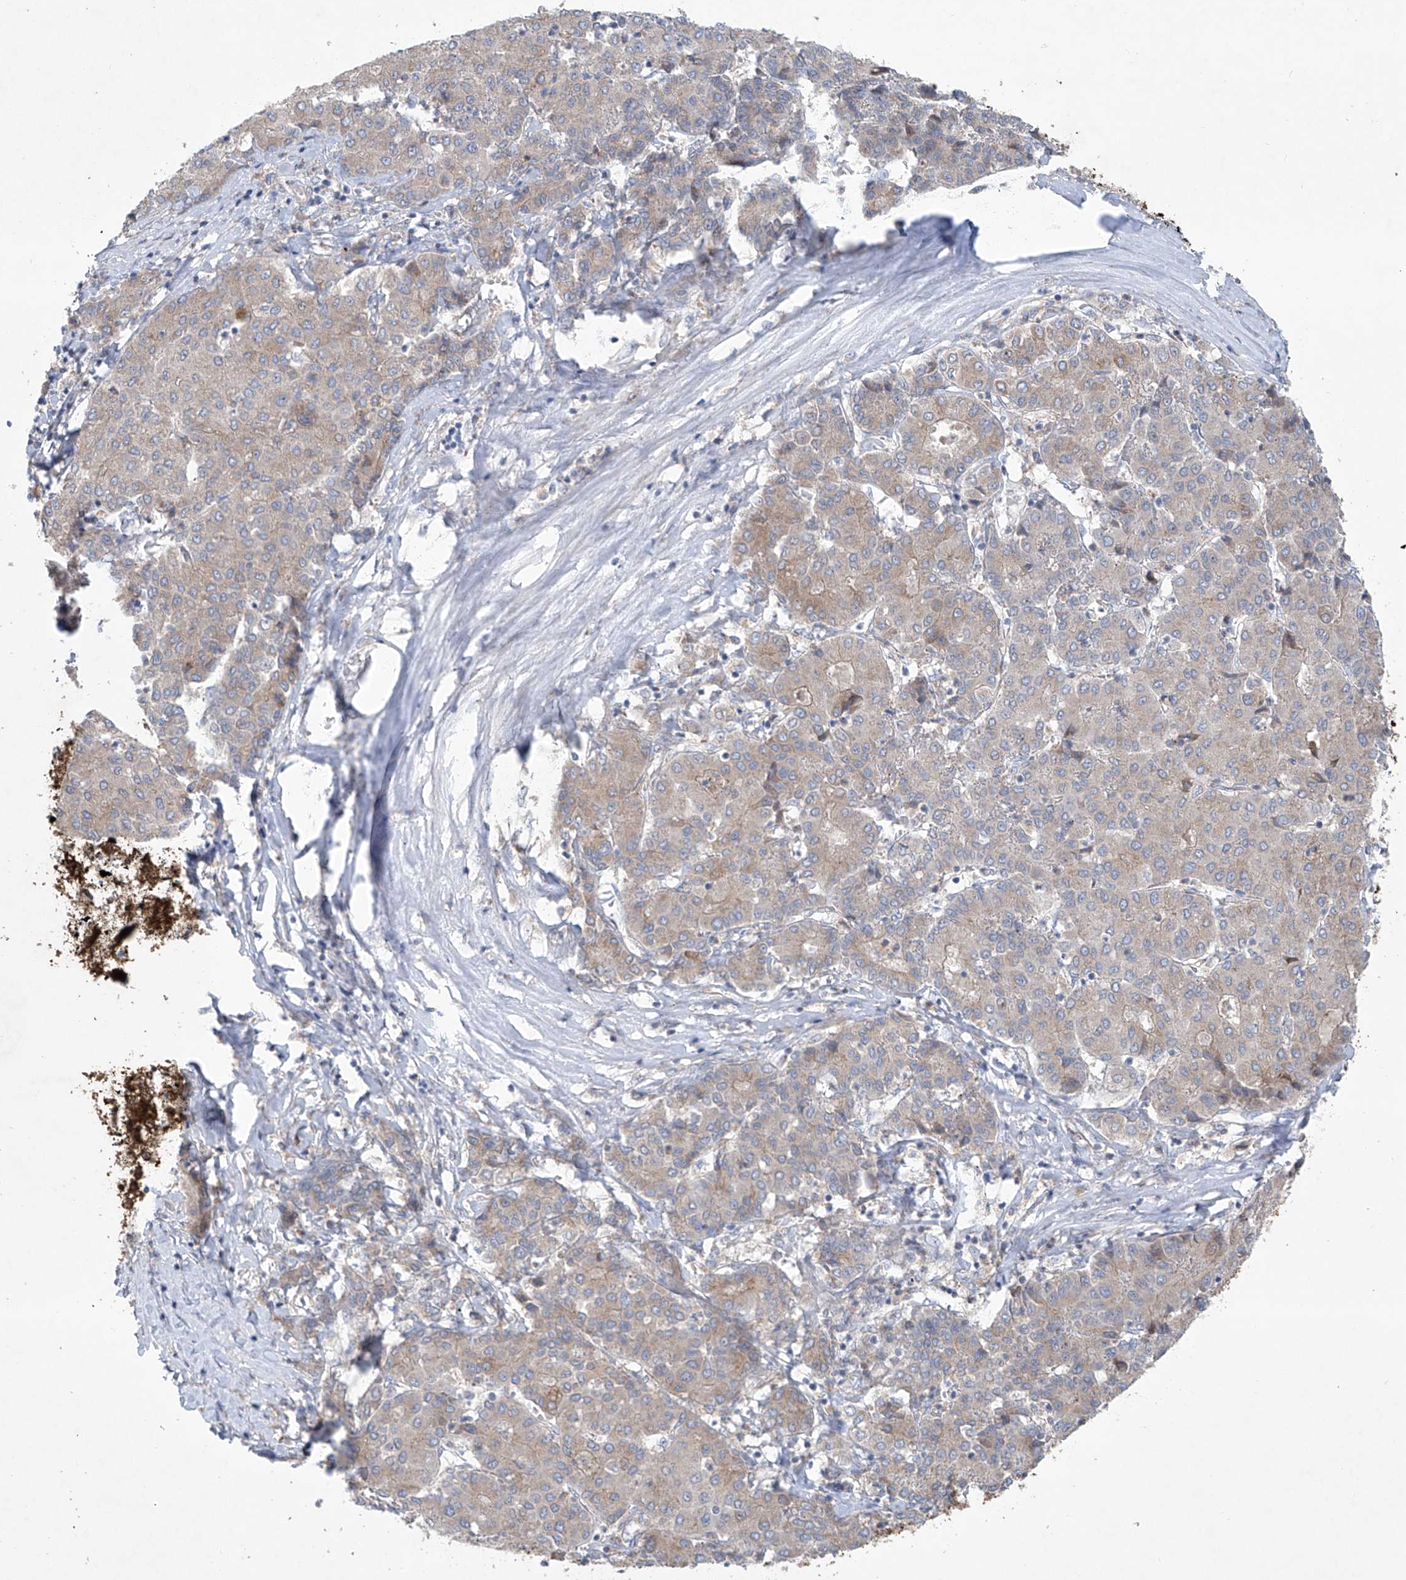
{"staining": {"intensity": "weak", "quantity": "<25%", "location": "cytoplasmic/membranous"}, "tissue": "liver cancer", "cell_type": "Tumor cells", "image_type": "cancer", "snomed": [{"axis": "morphology", "description": "Carcinoma, Hepatocellular, NOS"}, {"axis": "topography", "description": "Liver"}], "caption": "The IHC micrograph has no significant staining in tumor cells of liver hepatocellular carcinoma tissue.", "gene": "KLC4", "patient": {"sex": "male", "age": 65}}